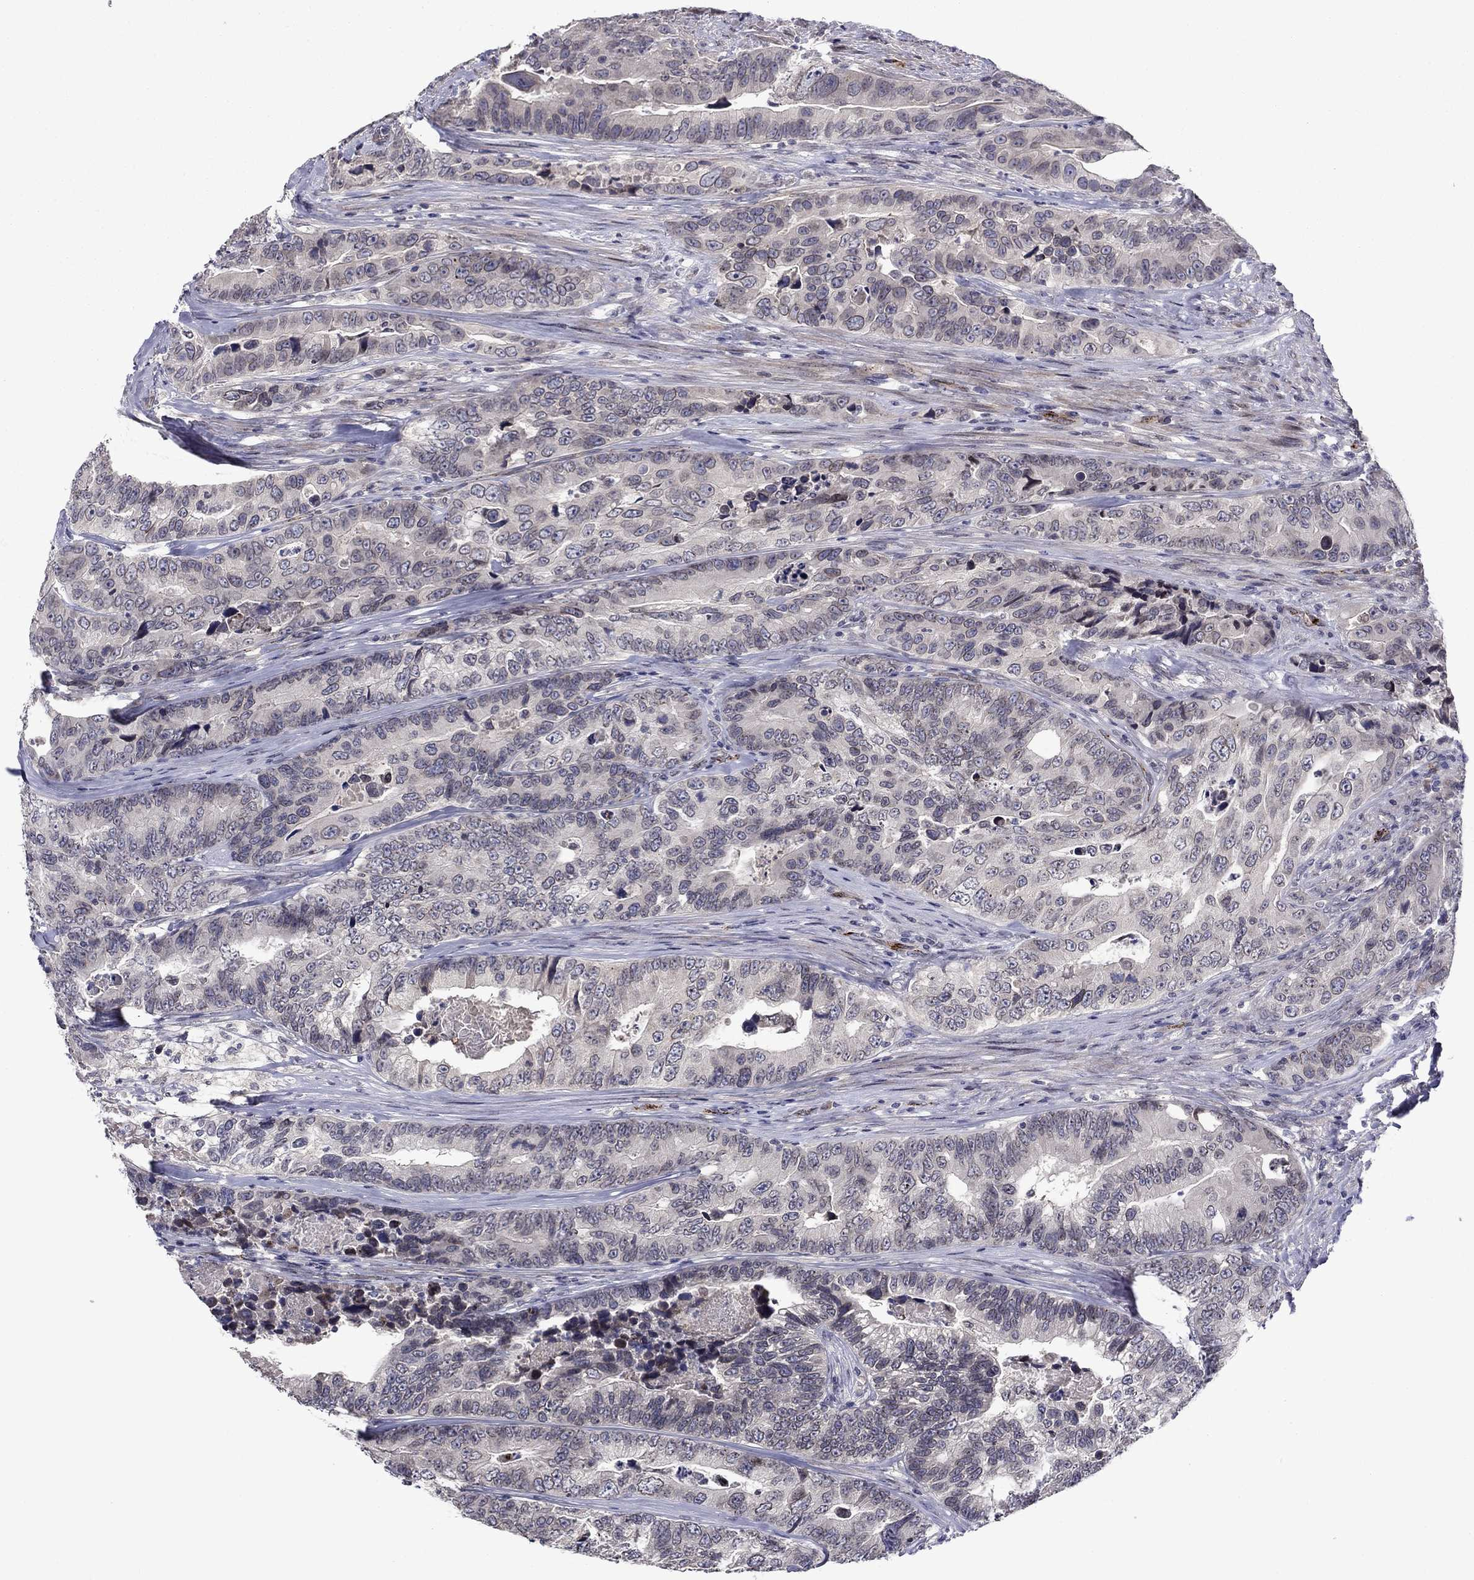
{"staining": {"intensity": "negative", "quantity": "none", "location": "none"}, "tissue": "colorectal cancer", "cell_type": "Tumor cells", "image_type": "cancer", "snomed": [{"axis": "morphology", "description": "Adenocarcinoma, NOS"}, {"axis": "topography", "description": "Colon"}], "caption": "Adenocarcinoma (colorectal) stained for a protein using IHC reveals no positivity tumor cells.", "gene": "SLITRK1", "patient": {"sex": "female", "age": 72}}